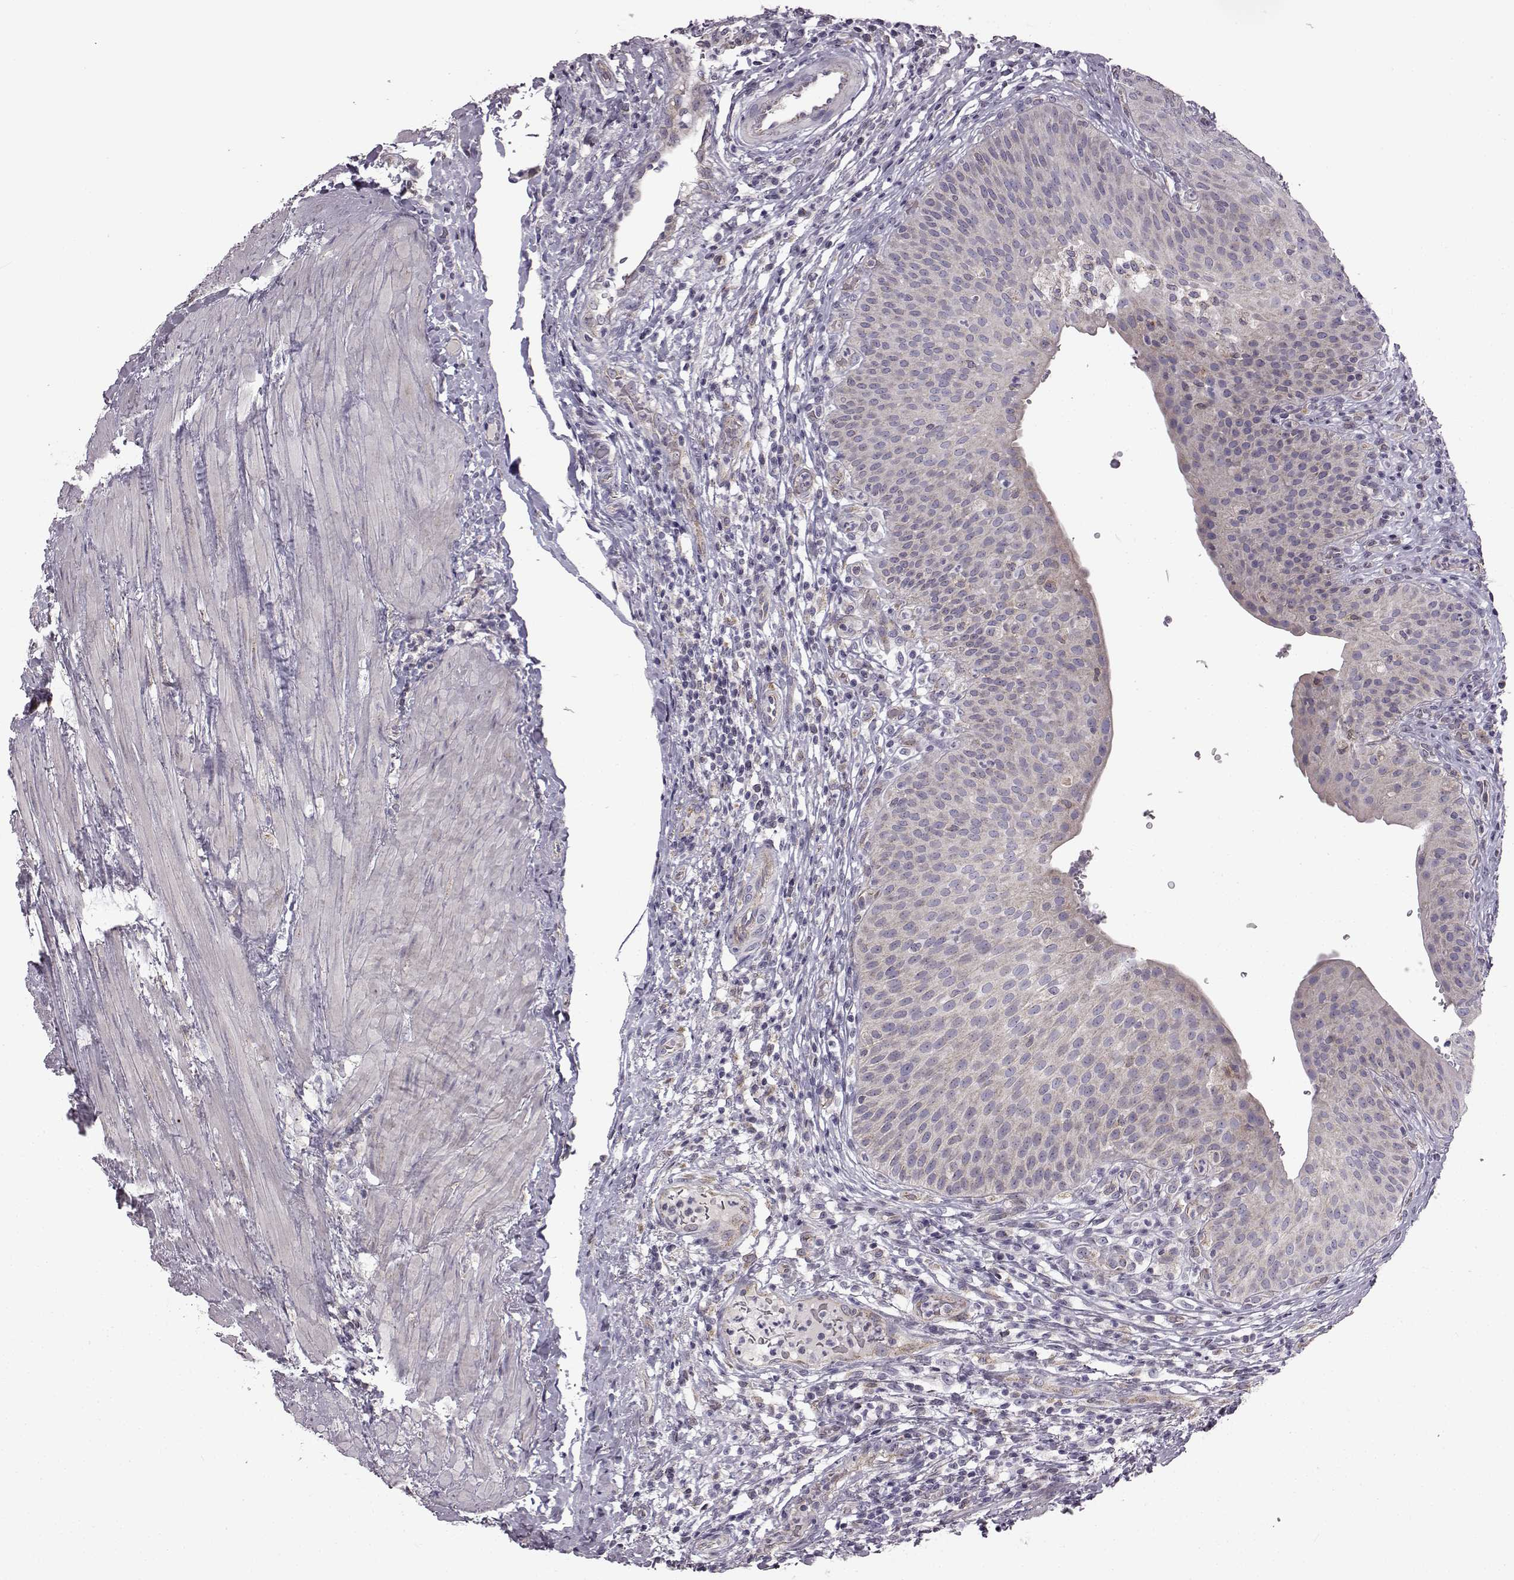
{"staining": {"intensity": "negative", "quantity": "none", "location": "none"}, "tissue": "urinary bladder", "cell_type": "Urothelial cells", "image_type": "normal", "snomed": [{"axis": "morphology", "description": "Normal tissue, NOS"}, {"axis": "topography", "description": "Urinary bladder"}], "caption": "The histopathology image exhibits no significant expression in urothelial cells of urinary bladder. The staining was performed using DAB (3,3'-diaminobenzidine) to visualize the protein expression in brown, while the nuclei were stained in blue with hematoxylin (Magnification: 20x).", "gene": "B3GNT6", "patient": {"sex": "male", "age": 66}}